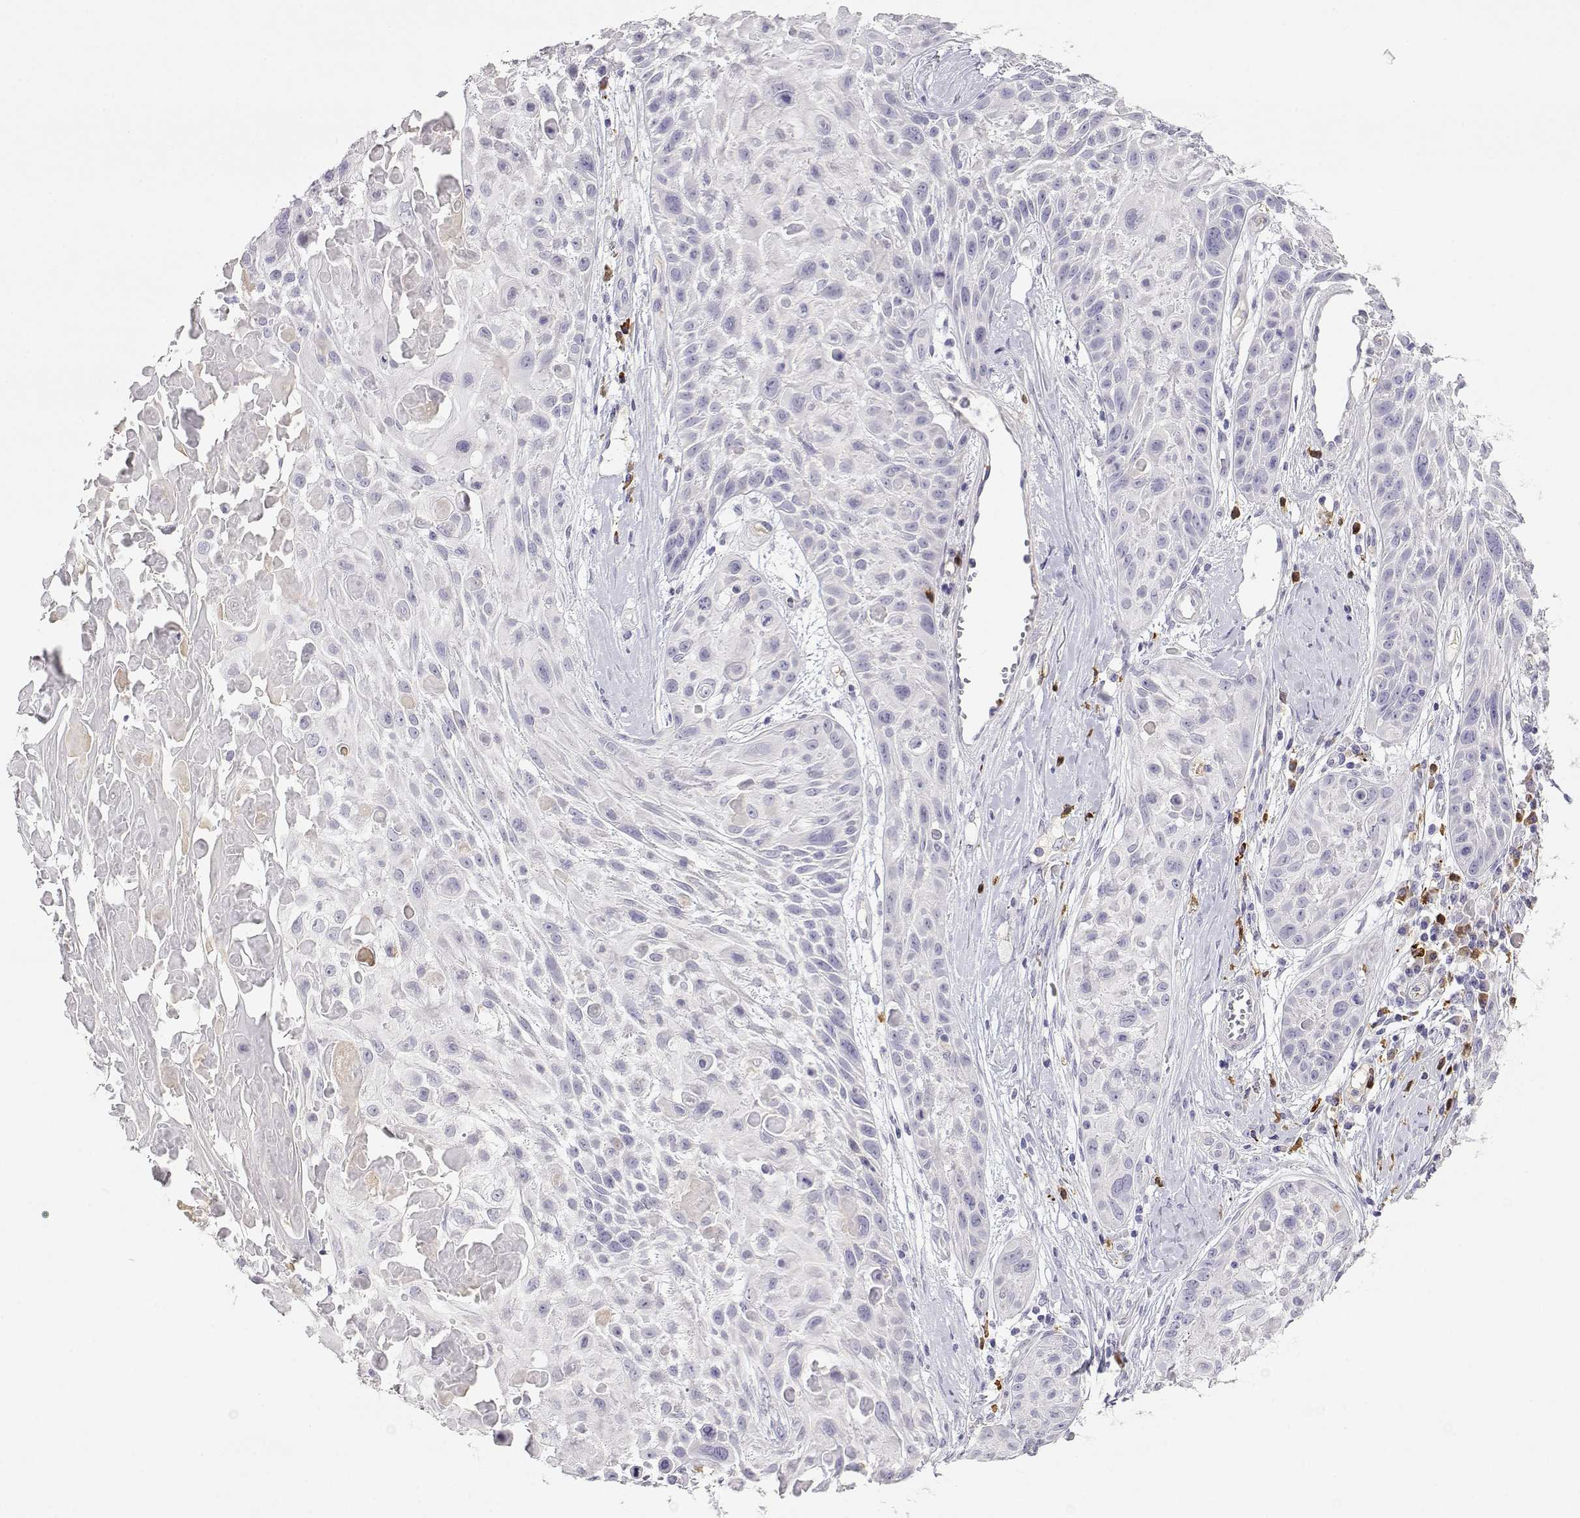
{"staining": {"intensity": "negative", "quantity": "none", "location": "none"}, "tissue": "skin cancer", "cell_type": "Tumor cells", "image_type": "cancer", "snomed": [{"axis": "morphology", "description": "Squamous cell carcinoma, NOS"}, {"axis": "topography", "description": "Skin"}, {"axis": "topography", "description": "Anal"}], "caption": "Immunohistochemical staining of human skin cancer displays no significant staining in tumor cells.", "gene": "CDHR1", "patient": {"sex": "female", "age": 75}}